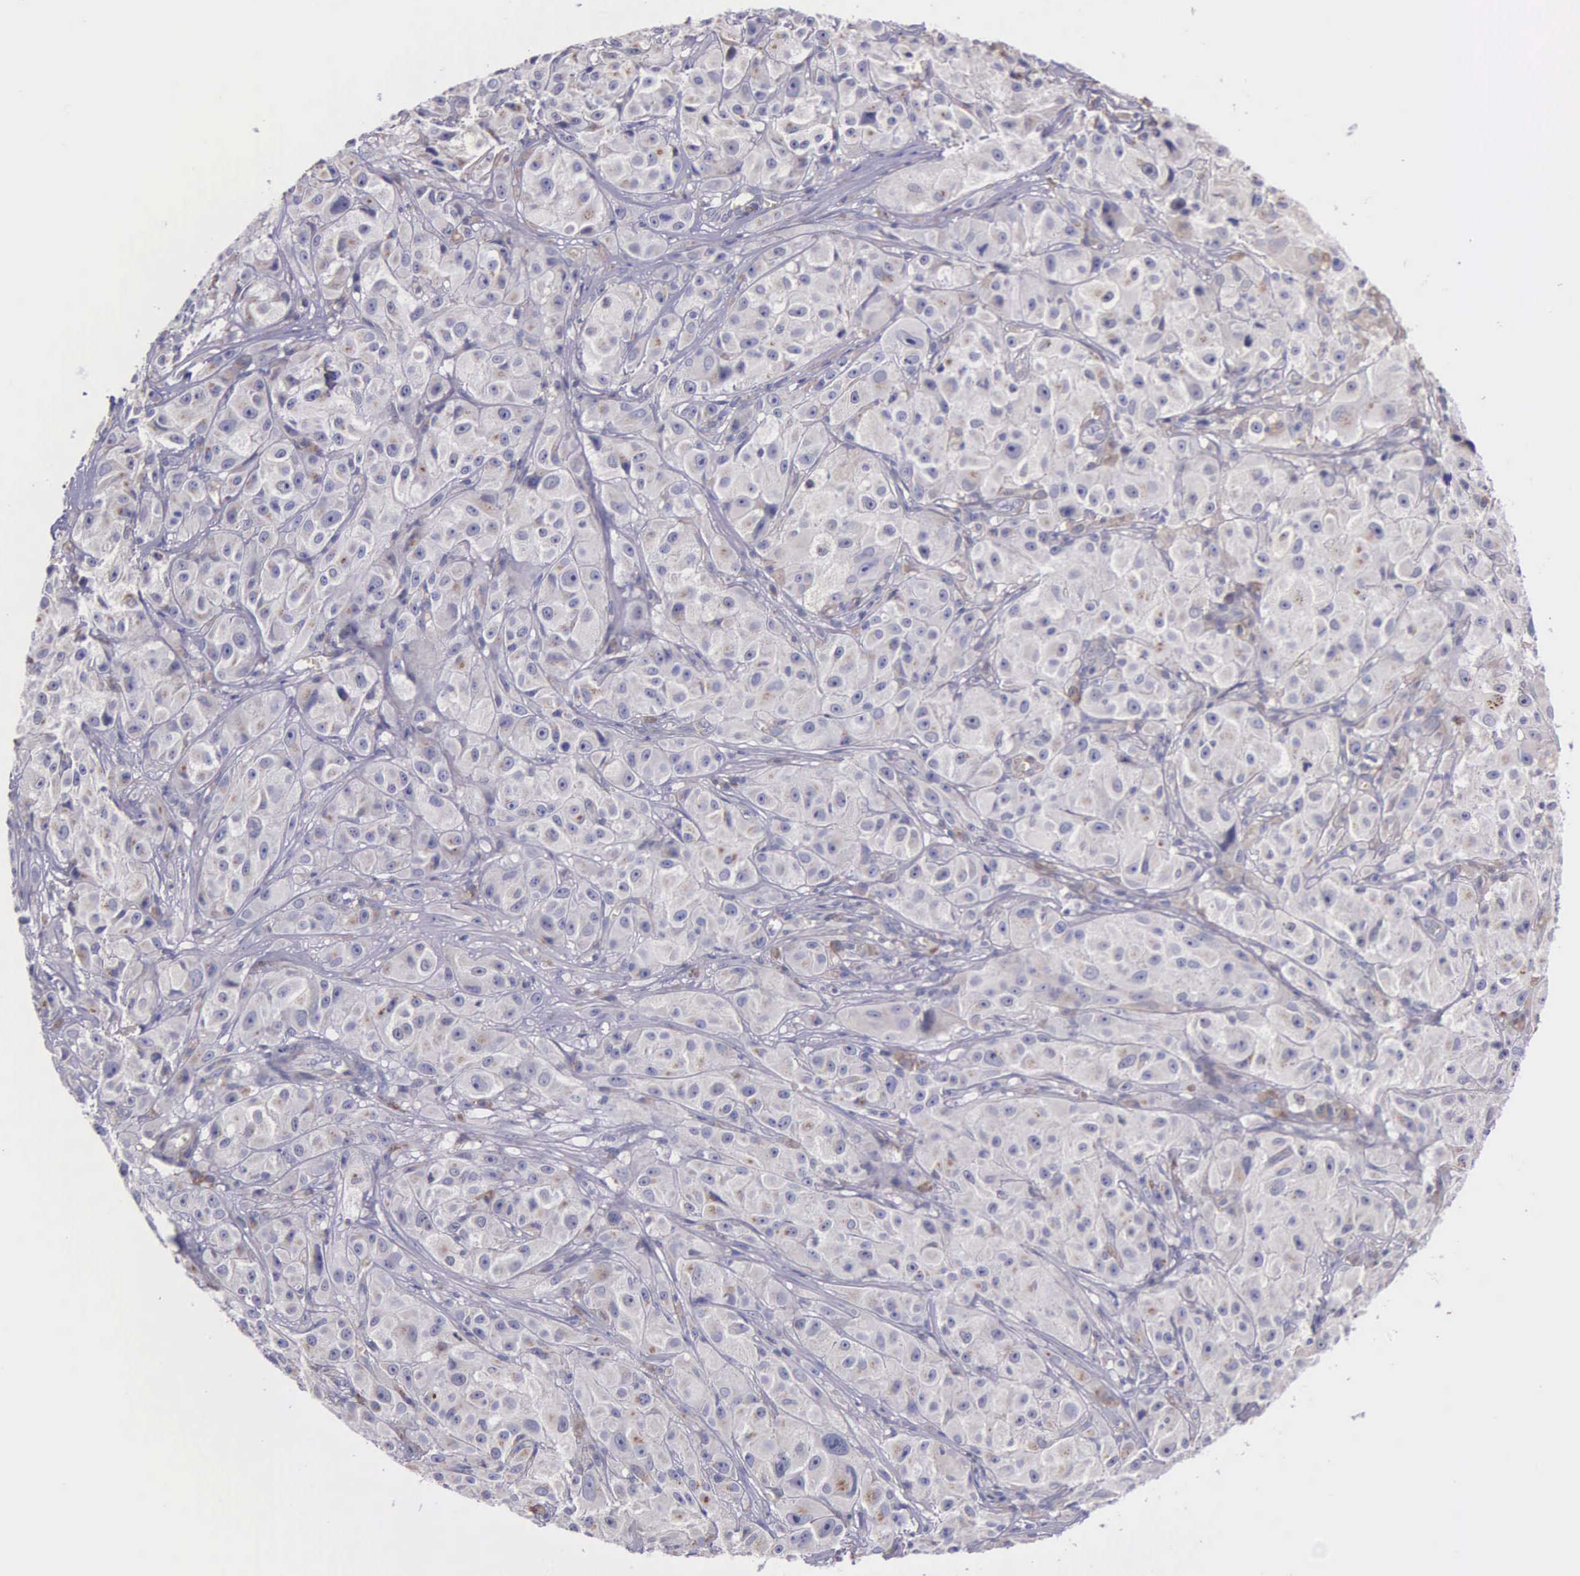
{"staining": {"intensity": "negative", "quantity": "none", "location": "none"}, "tissue": "melanoma", "cell_type": "Tumor cells", "image_type": "cancer", "snomed": [{"axis": "morphology", "description": "Malignant melanoma, NOS"}, {"axis": "topography", "description": "Skin"}], "caption": "Image shows no protein positivity in tumor cells of melanoma tissue.", "gene": "ZC3H12B", "patient": {"sex": "male", "age": 56}}